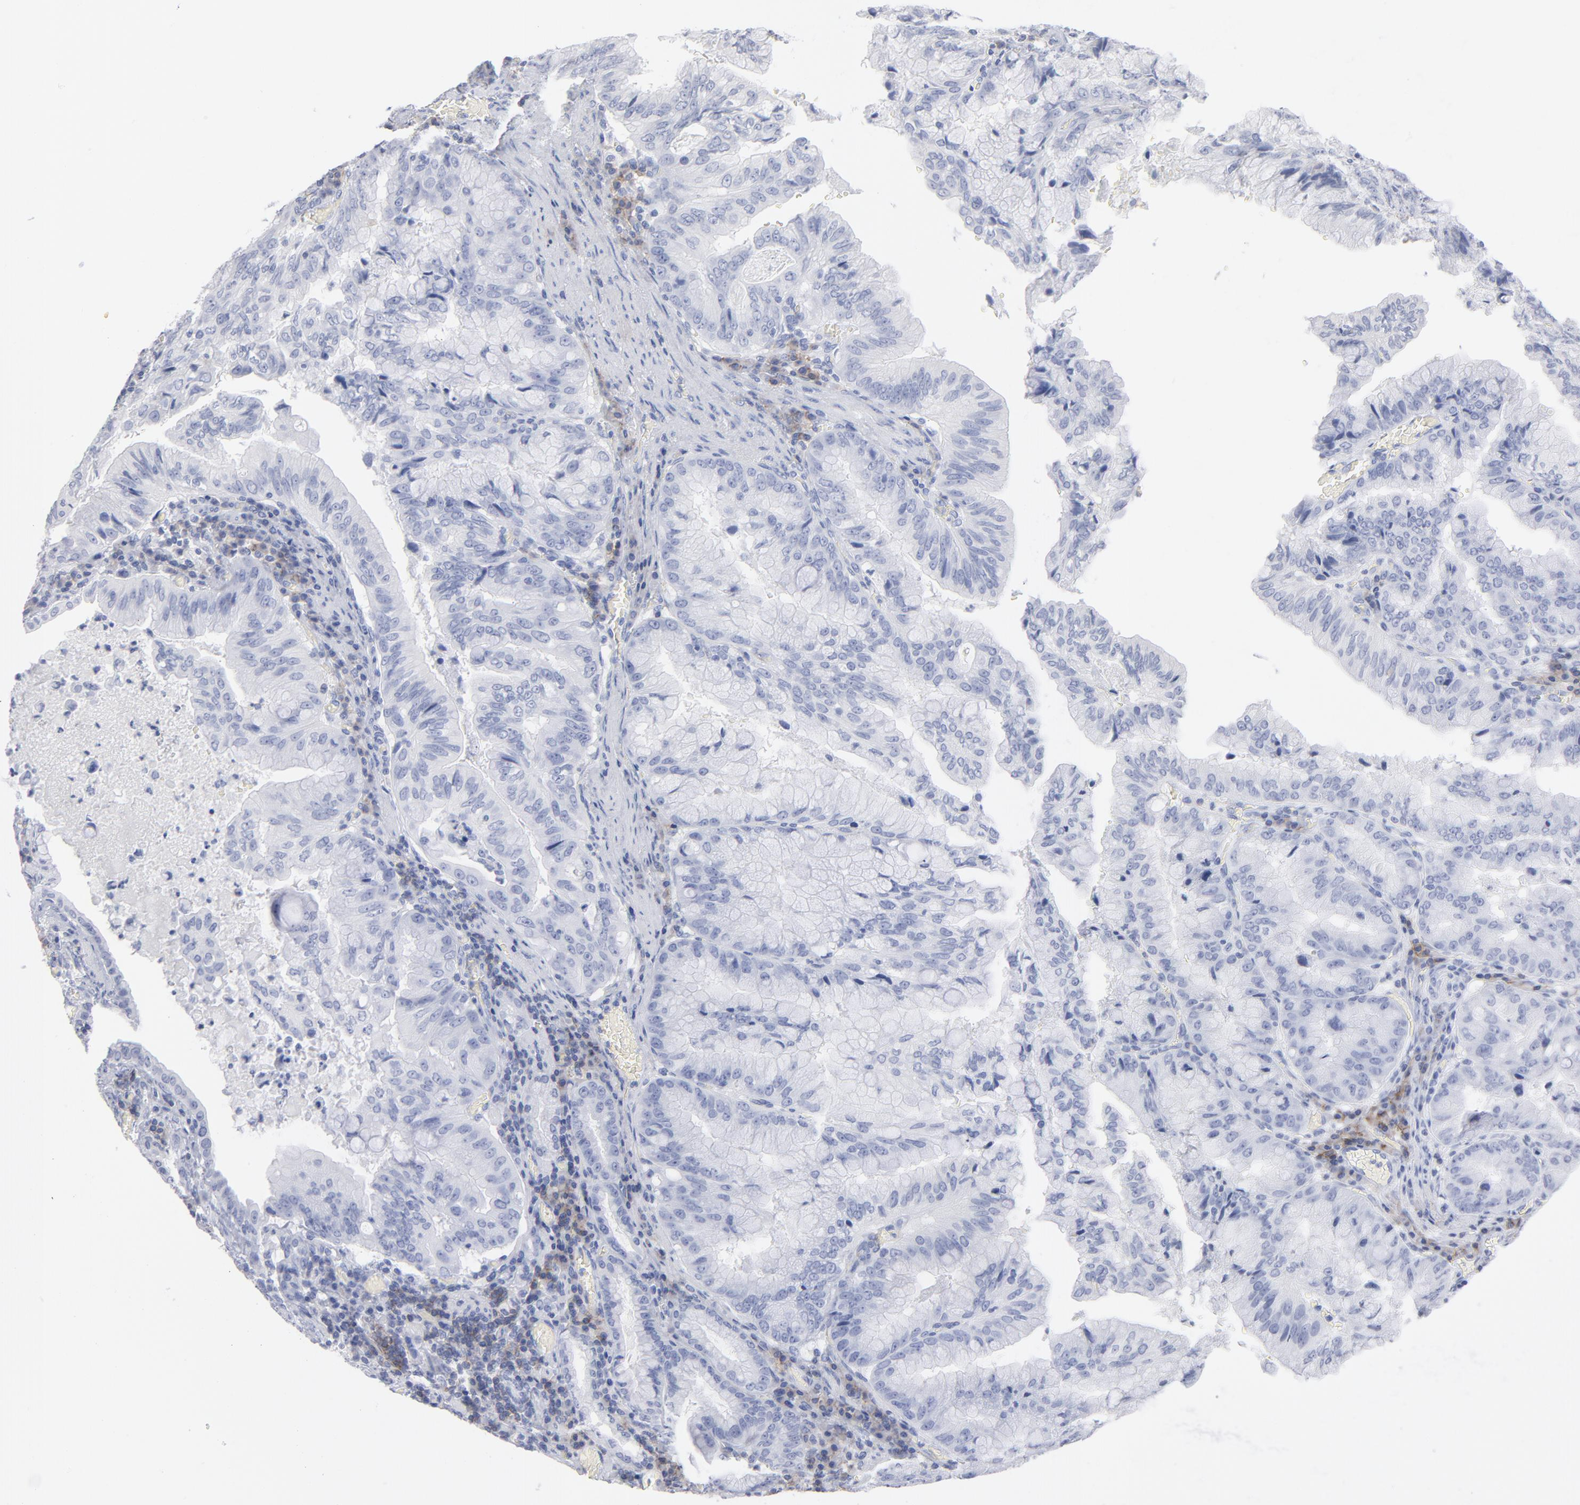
{"staining": {"intensity": "negative", "quantity": "none", "location": "none"}, "tissue": "stomach cancer", "cell_type": "Tumor cells", "image_type": "cancer", "snomed": [{"axis": "morphology", "description": "Adenocarcinoma, NOS"}, {"axis": "topography", "description": "Stomach, upper"}], "caption": "IHC of human adenocarcinoma (stomach) demonstrates no expression in tumor cells. (IHC, brightfield microscopy, high magnification).", "gene": "P2RY8", "patient": {"sex": "male", "age": 80}}